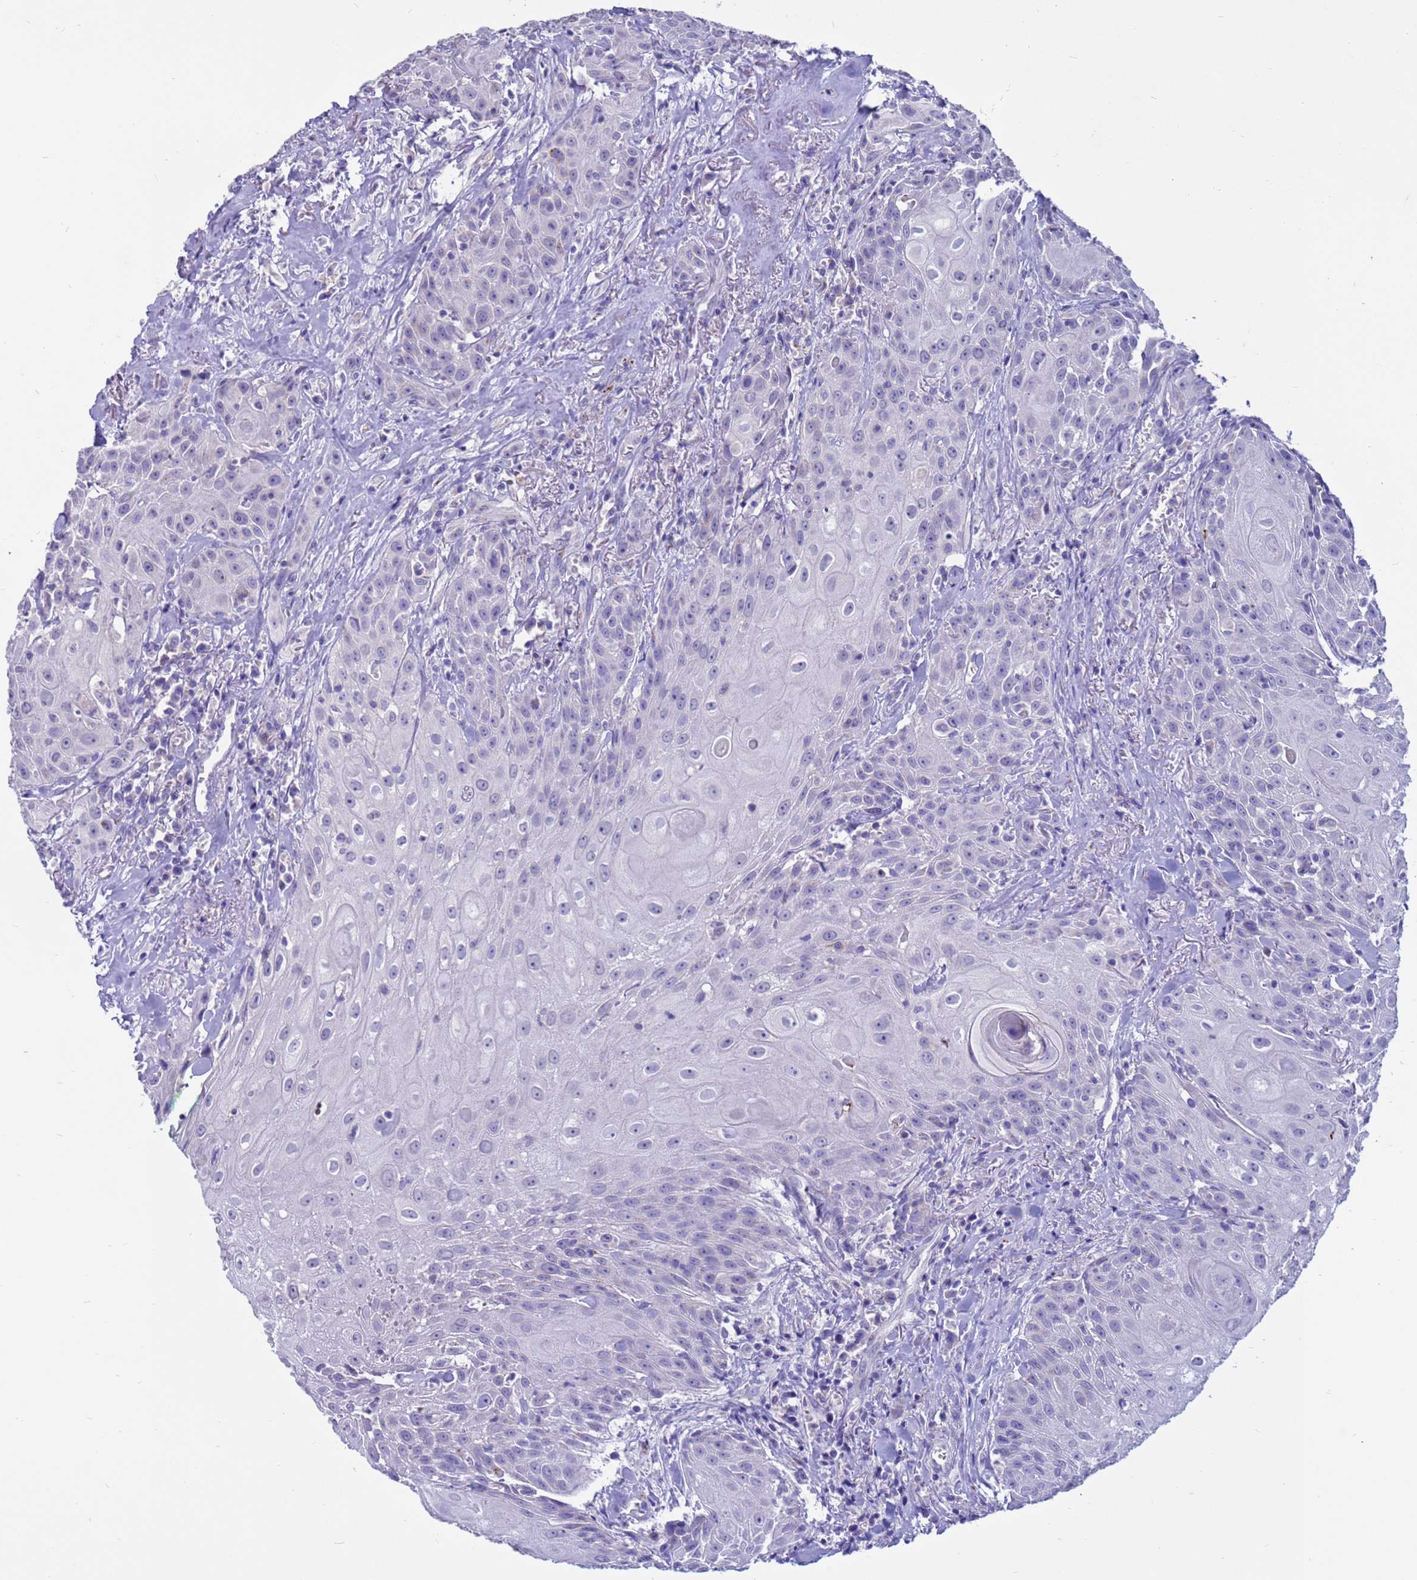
{"staining": {"intensity": "negative", "quantity": "none", "location": "none"}, "tissue": "head and neck cancer", "cell_type": "Tumor cells", "image_type": "cancer", "snomed": [{"axis": "morphology", "description": "Squamous cell carcinoma, NOS"}, {"axis": "topography", "description": "Oral tissue"}, {"axis": "topography", "description": "Head-Neck"}], "caption": "DAB immunohistochemical staining of human head and neck cancer shows no significant expression in tumor cells. (DAB IHC visualized using brightfield microscopy, high magnification).", "gene": "PDE10A", "patient": {"sex": "female", "age": 82}}